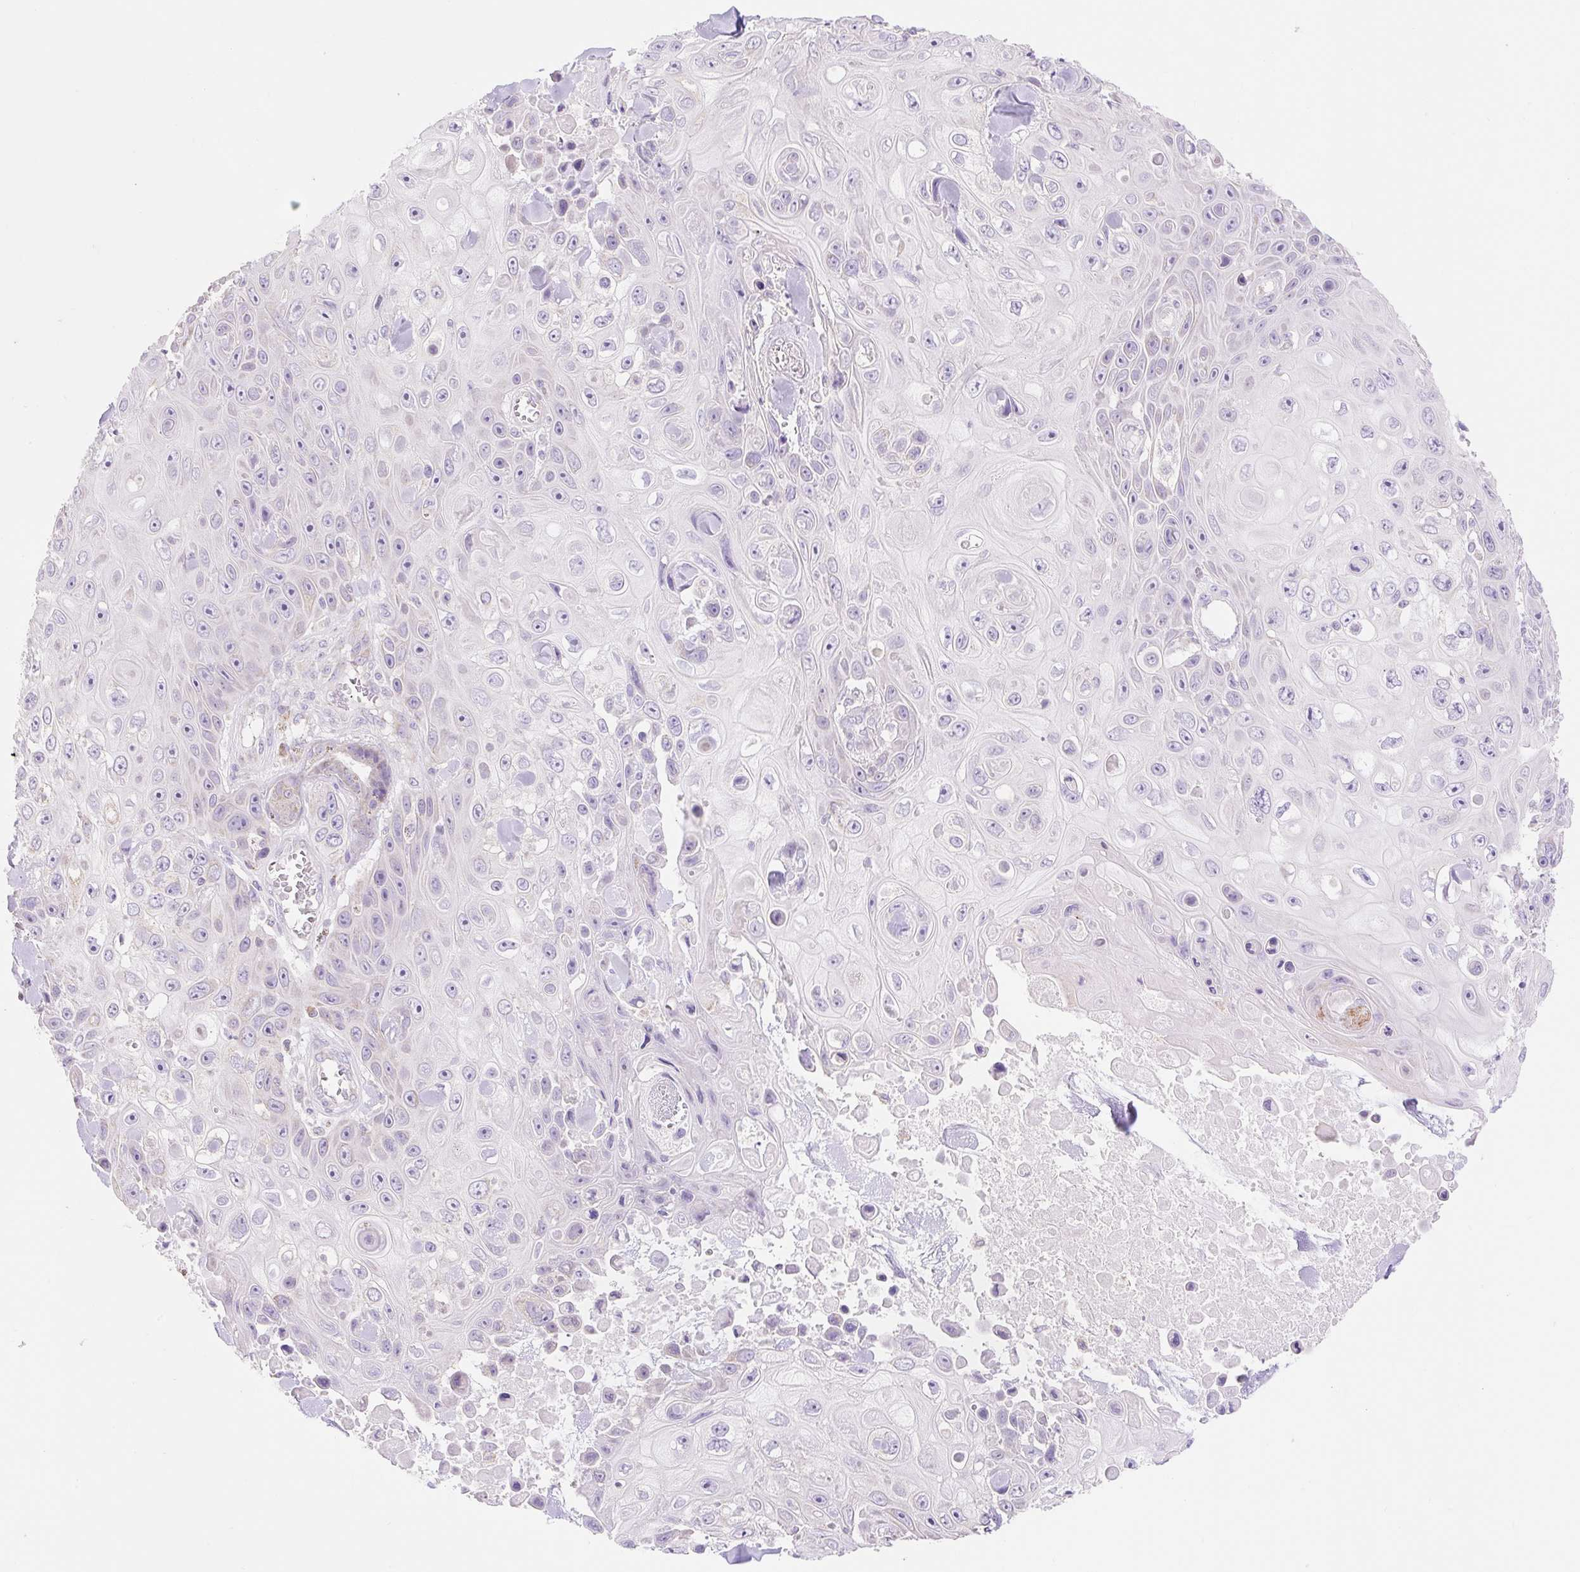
{"staining": {"intensity": "negative", "quantity": "none", "location": "none"}, "tissue": "skin cancer", "cell_type": "Tumor cells", "image_type": "cancer", "snomed": [{"axis": "morphology", "description": "Squamous cell carcinoma, NOS"}, {"axis": "topography", "description": "Skin"}], "caption": "Tumor cells are negative for brown protein staining in skin cancer (squamous cell carcinoma).", "gene": "DHX35", "patient": {"sex": "male", "age": 82}}